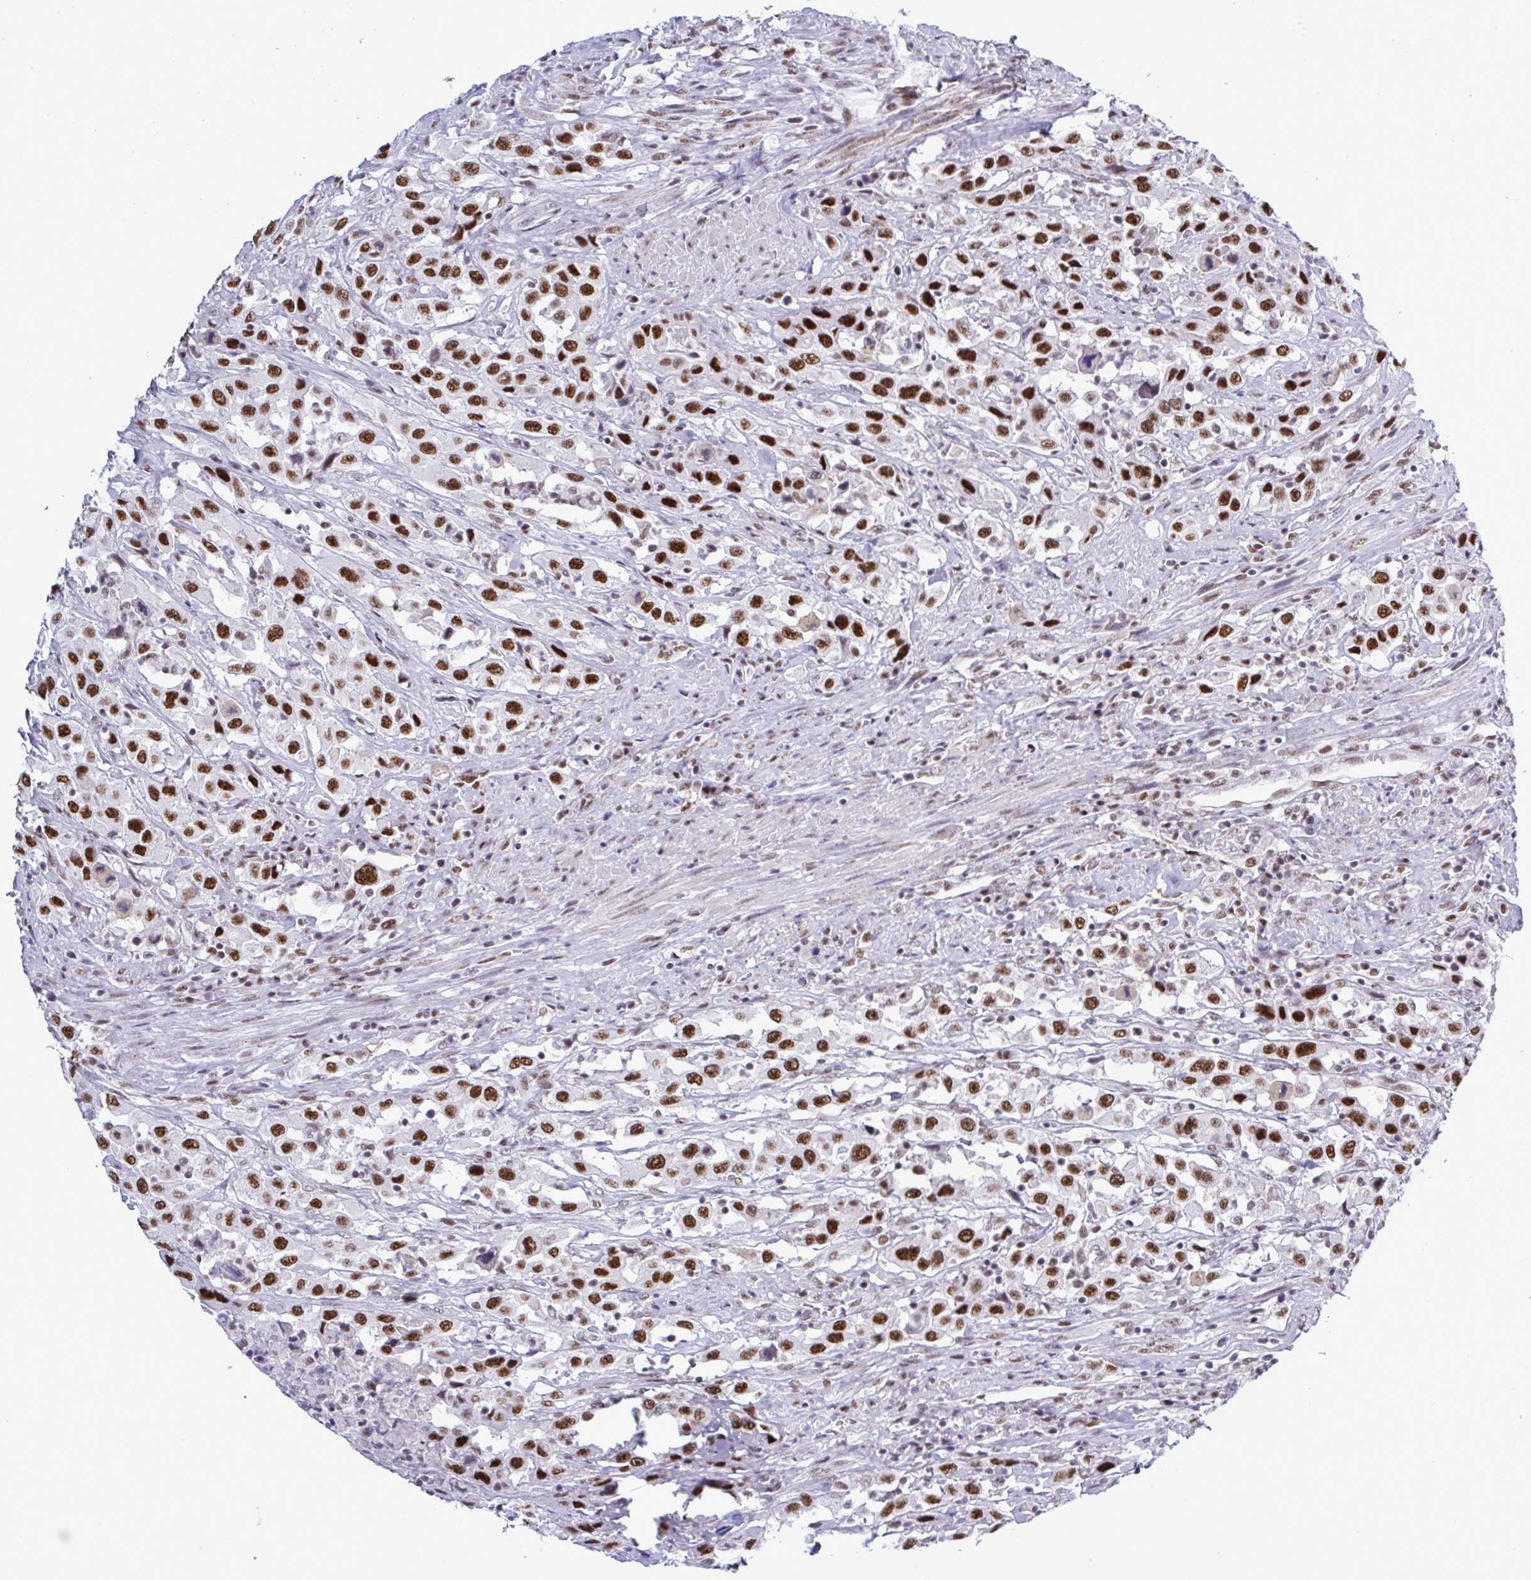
{"staining": {"intensity": "strong", "quantity": ">75%", "location": "nuclear"}, "tissue": "urothelial cancer", "cell_type": "Tumor cells", "image_type": "cancer", "snomed": [{"axis": "morphology", "description": "Urothelial carcinoma, High grade"}, {"axis": "topography", "description": "Urinary bladder"}], "caption": "Protein expression by IHC reveals strong nuclear expression in approximately >75% of tumor cells in urothelial carcinoma (high-grade).", "gene": "PPP1R10", "patient": {"sex": "male", "age": 61}}